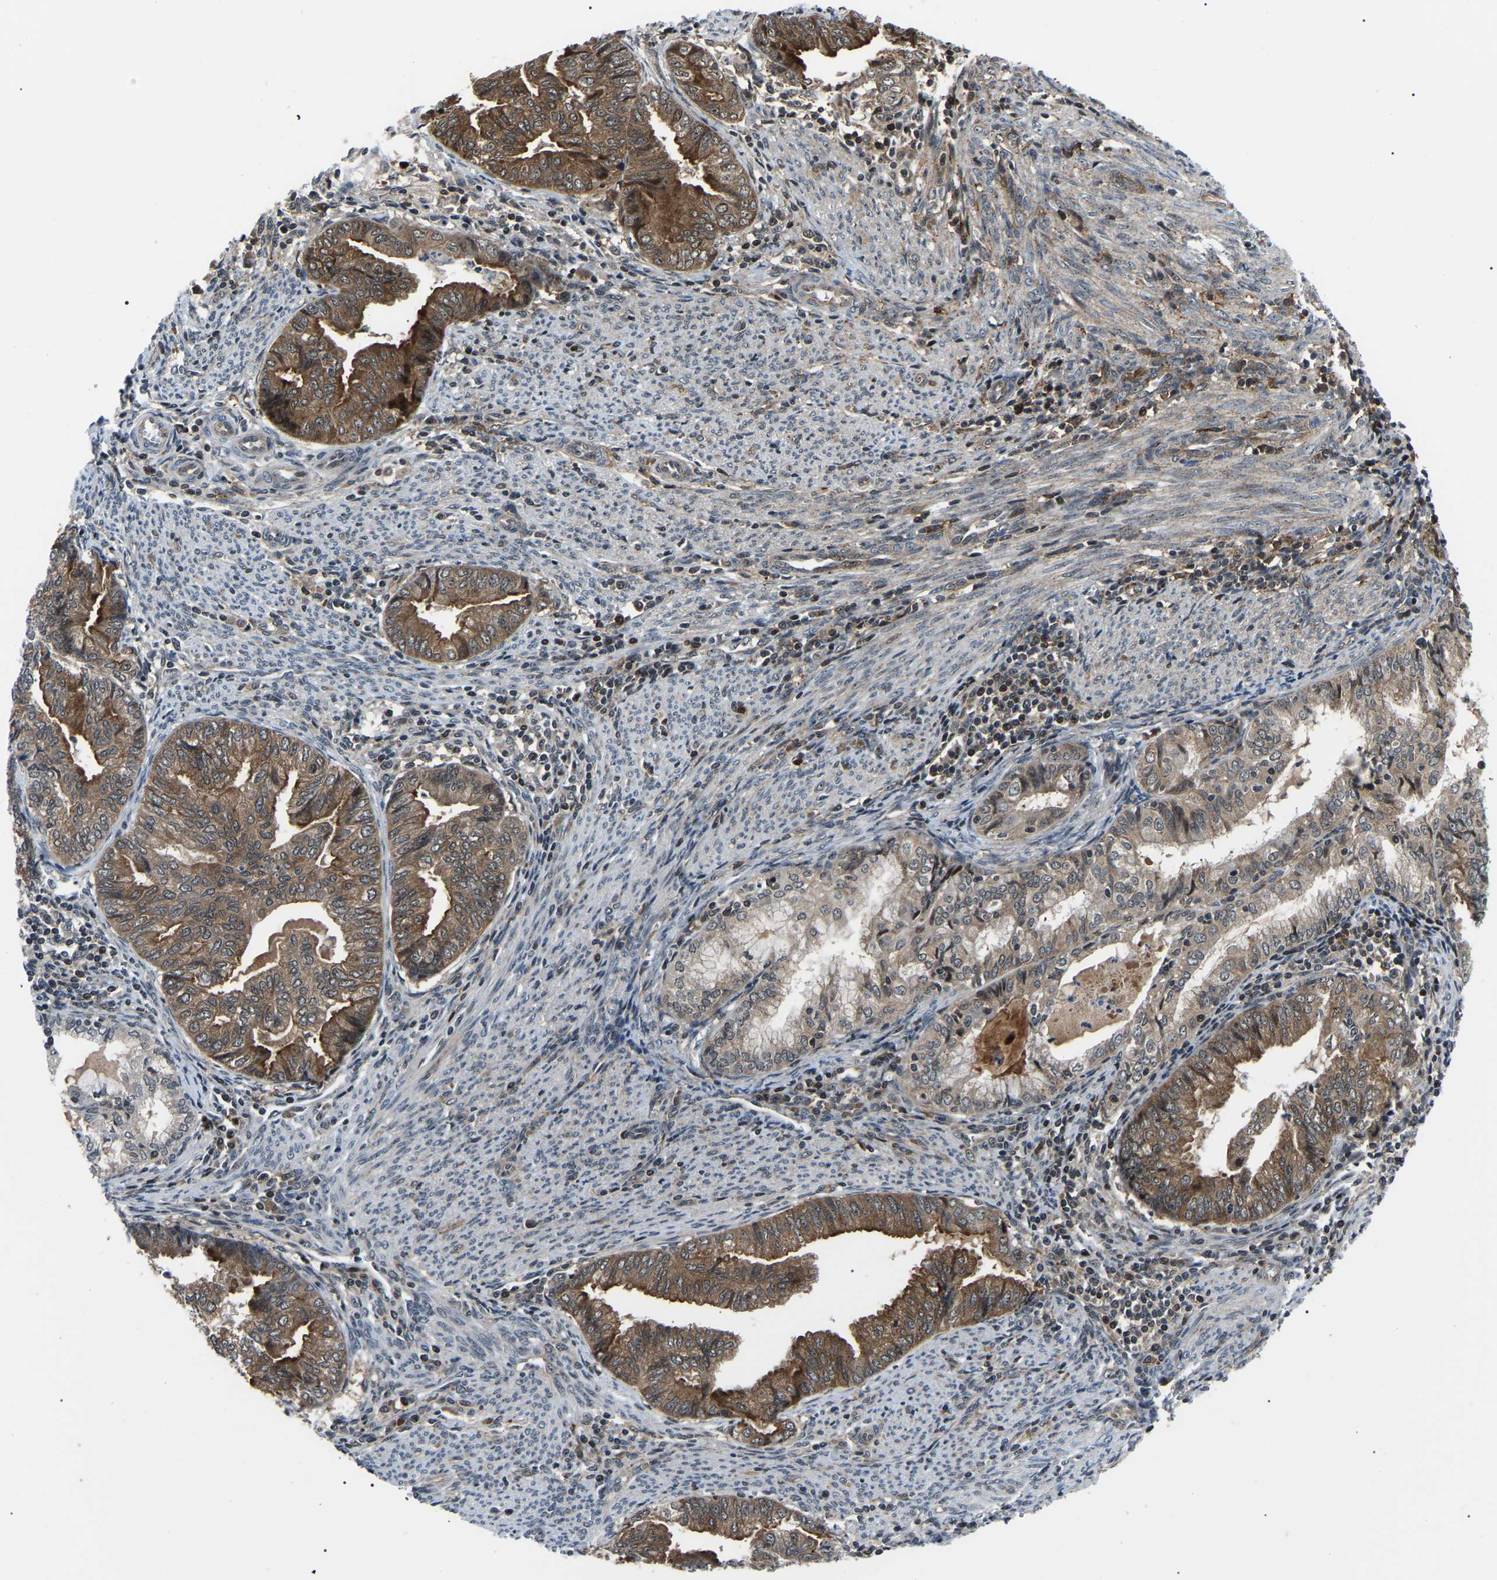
{"staining": {"intensity": "moderate", "quantity": ">75%", "location": "cytoplasmic/membranous"}, "tissue": "endometrial cancer", "cell_type": "Tumor cells", "image_type": "cancer", "snomed": [{"axis": "morphology", "description": "Adenocarcinoma, NOS"}, {"axis": "topography", "description": "Endometrium"}], "caption": "DAB immunohistochemical staining of endometrial adenocarcinoma displays moderate cytoplasmic/membranous protein staining in approximately >75% of tumor cells.", "gene": "RRP1B", "patient": {"sex": "female", "age": 79}}